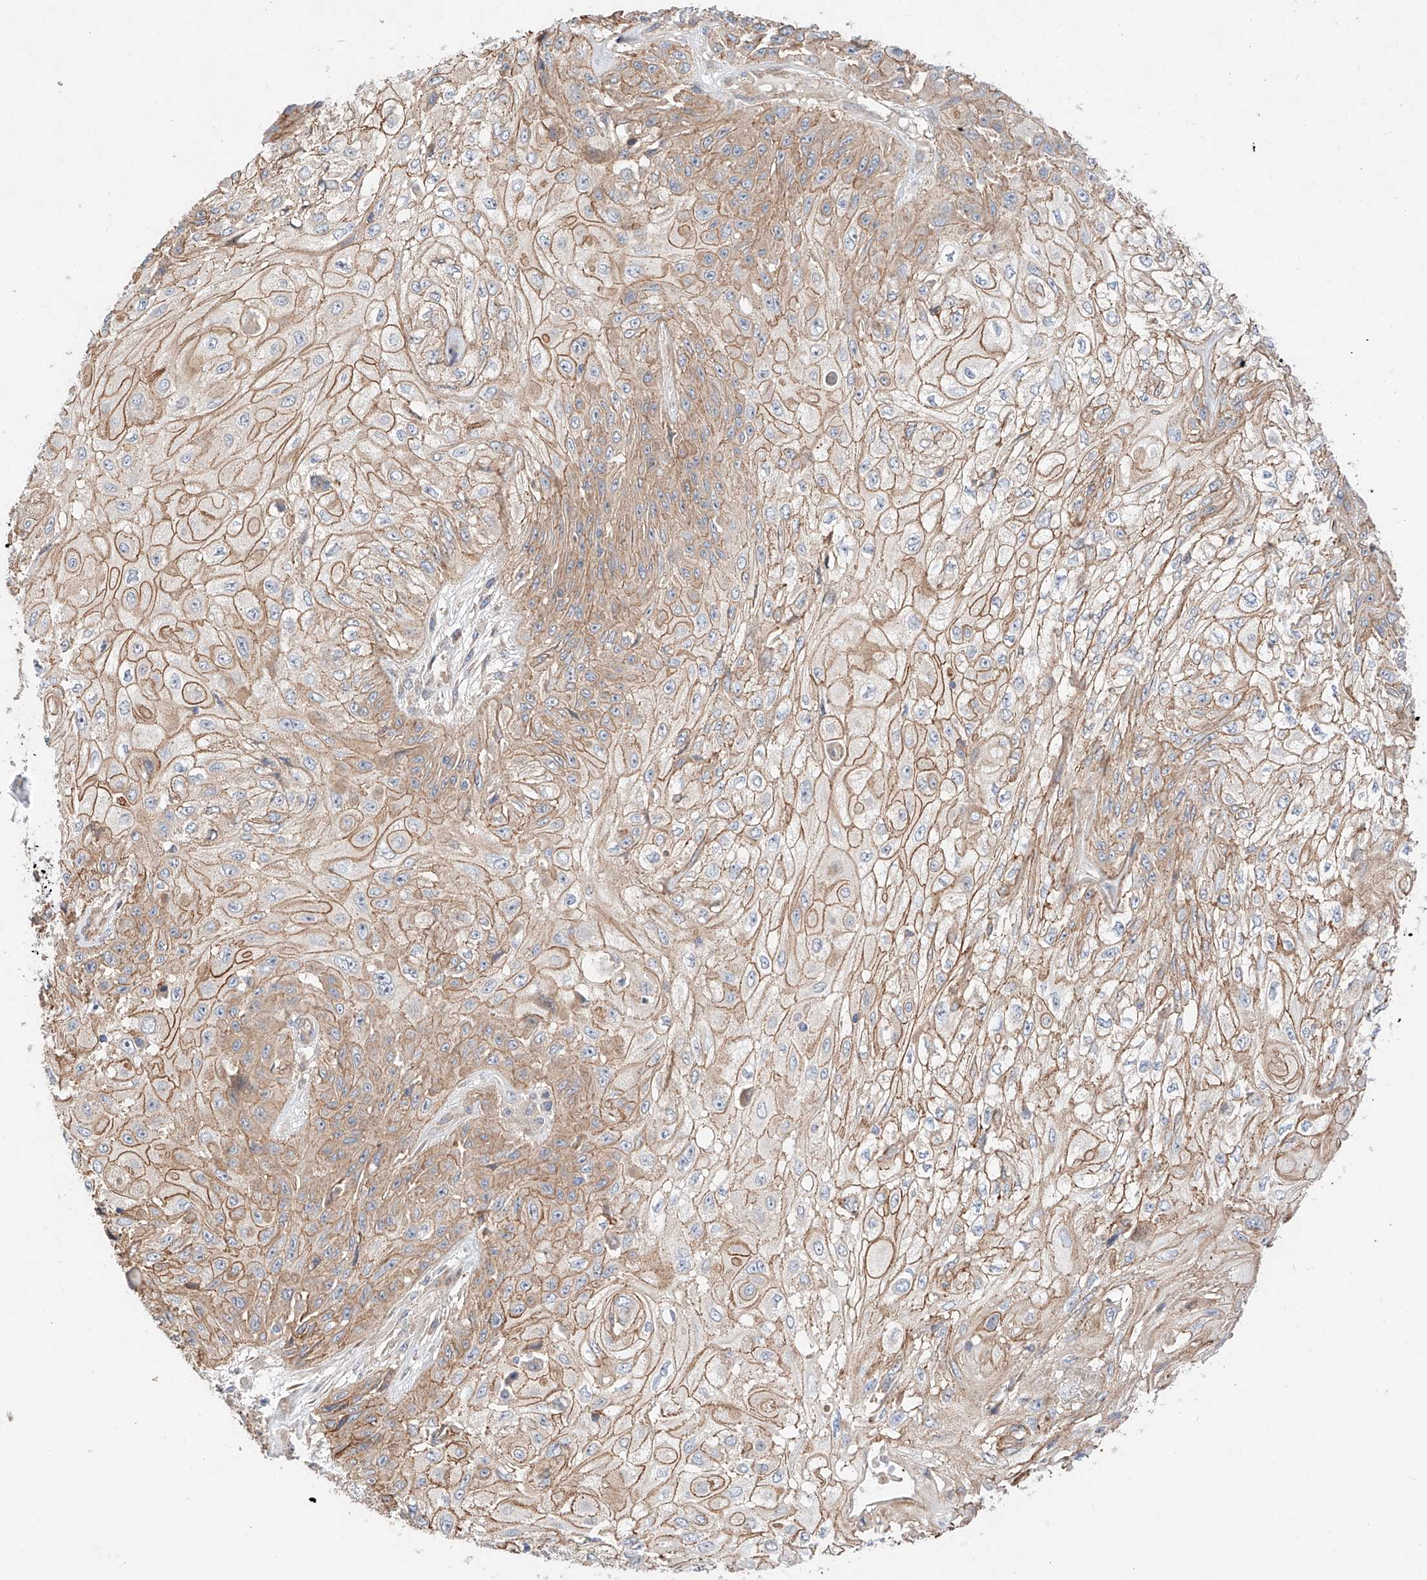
{"staining": {"intensity": "moderate", "quantity": ">75%", "location": "cytoplasmic/membranous"}, "tissue": "skin cancer", "cell_type": "Tumor cells", "image_type": "cancer", "snomed": [{"axis": "morphology", "description": "Squamous cell carcinoma, NOS"}, {"axis": "morphology", "description": "Squamous cell carcinoma, metastatic, NOS"}, {"axis": "topography", "description": "Skin"}, {"axis": "topography", "description": "Lymph node"}], "caption": "An image of skin cancer stained for a protein reveals moderate cytoplasmic/membranous brown staining in tumor cells.", "gene": "MINDY4", "patient": {"sex": "male", "age": 75}}